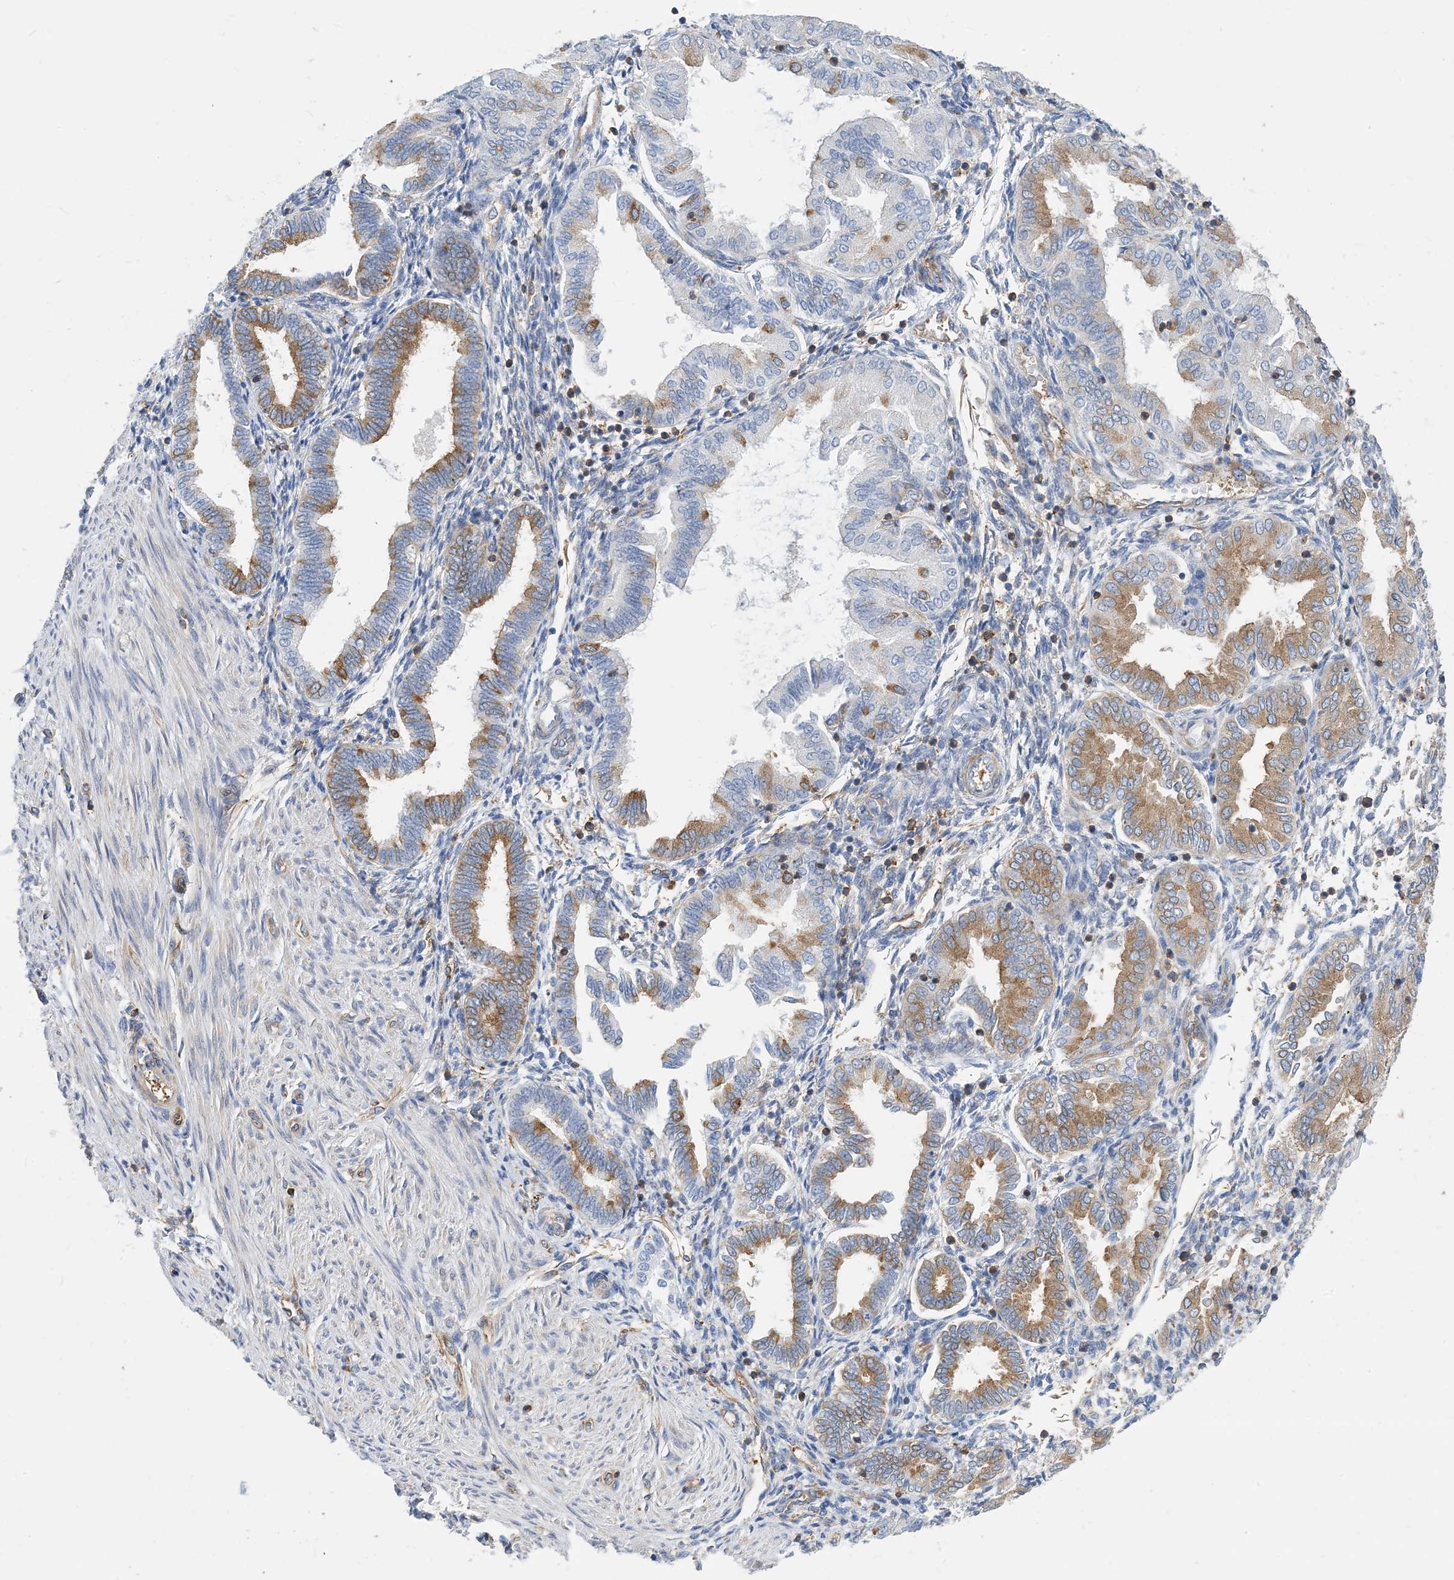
{"staining": {"intensity": "negative", "quantity": "none", "location": "none"}, "tissue": "endometrium", "cell_type": "Cells in endometrial stroma", "image_type": "normal", "snomed": [{"axis": "morphology", "description": "Normal tissue, NOS"}, {"axis": "topography", "description": "Endometrium"}], "caption": "IHC histopathology image of normal endometrium stained for a protein (brown), which displays no staining in cells in endometrial stroma.", "gene": "DYNC1LI1", "patient": {"sex": "female", "age": 53}}